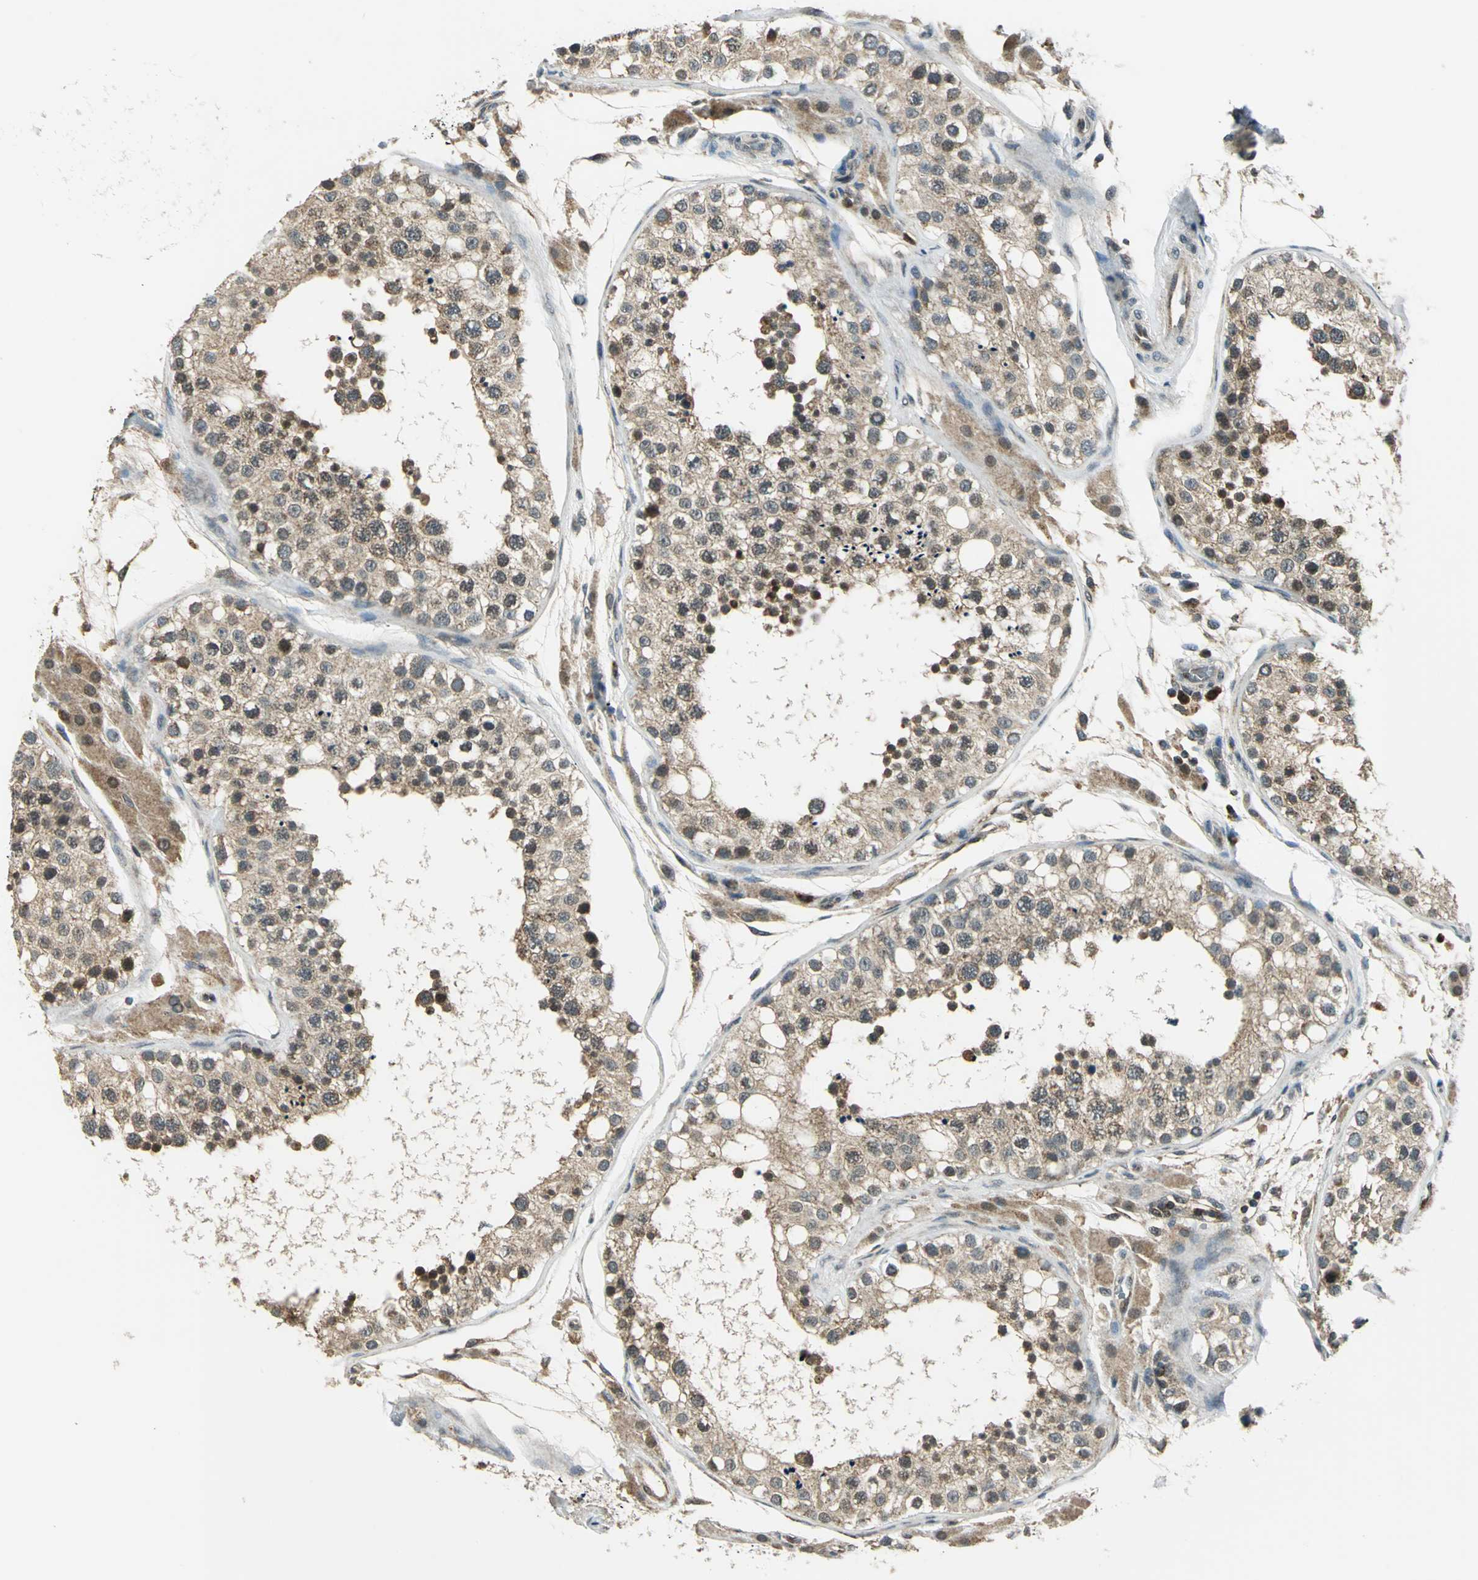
{"staining": {"intensity": "moderate", "quantity": ">75%", "location": "cytoplasmic/membranous,nuclear"}, "tissue": "testis", "cell_type": "Cells in seminiferous ducts", "image_type": "normal", "snomed": [{"axis": "morphology", "description": "Normal tissue, NOS"}, {"axis": "topography", "description": "Testis"}], "caption": "This image demonstrates IHC staining of unremarkable testis, with medium moderate cytoplasmic/membranous,nuclear expression in approximately >75% of cells in seminiferous ducts.", "gene": "NUDT2", "patient": {"sex": "male", "age": 26}}